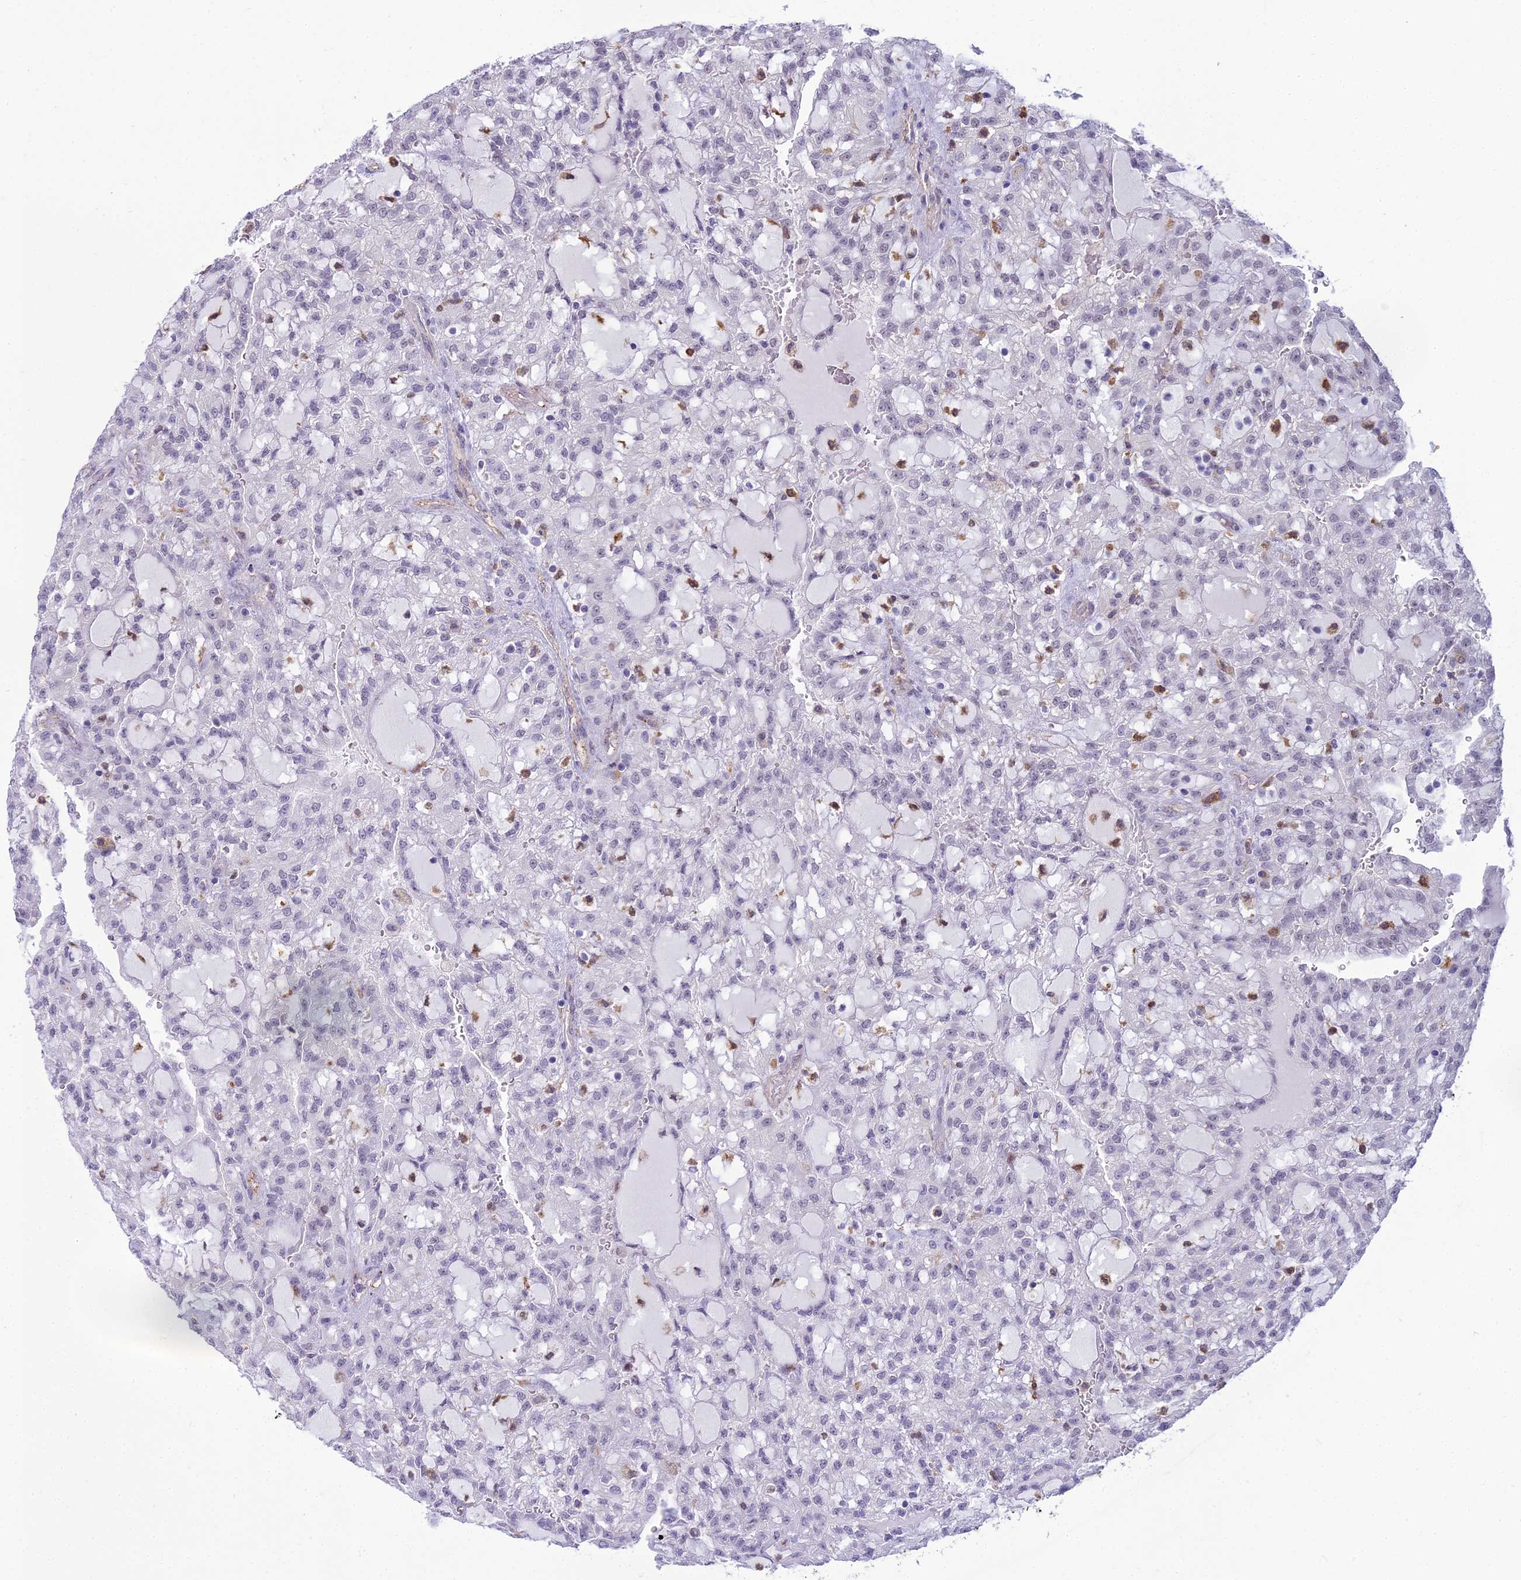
{"staining": {"intensity": "negative", "quantity": "none", "location": "none"}, "tissue": "renal cancer", "cell_type": "Tumor cells", "image_type": "cancer", "snomed": [{"axis": "morphology", "description": "Adenocarcinoma, NOS"}, {"axis": "topography", "description": "Kidney"}], "caption": "An image of human renal cancer is negative for staining in tumor cells. The staining is performed using DAB brown chromogen with nuclei counter-stained in using hematoxylin.", "gene": "BLNK", "patient": {"sex": "male", "age": 63}}